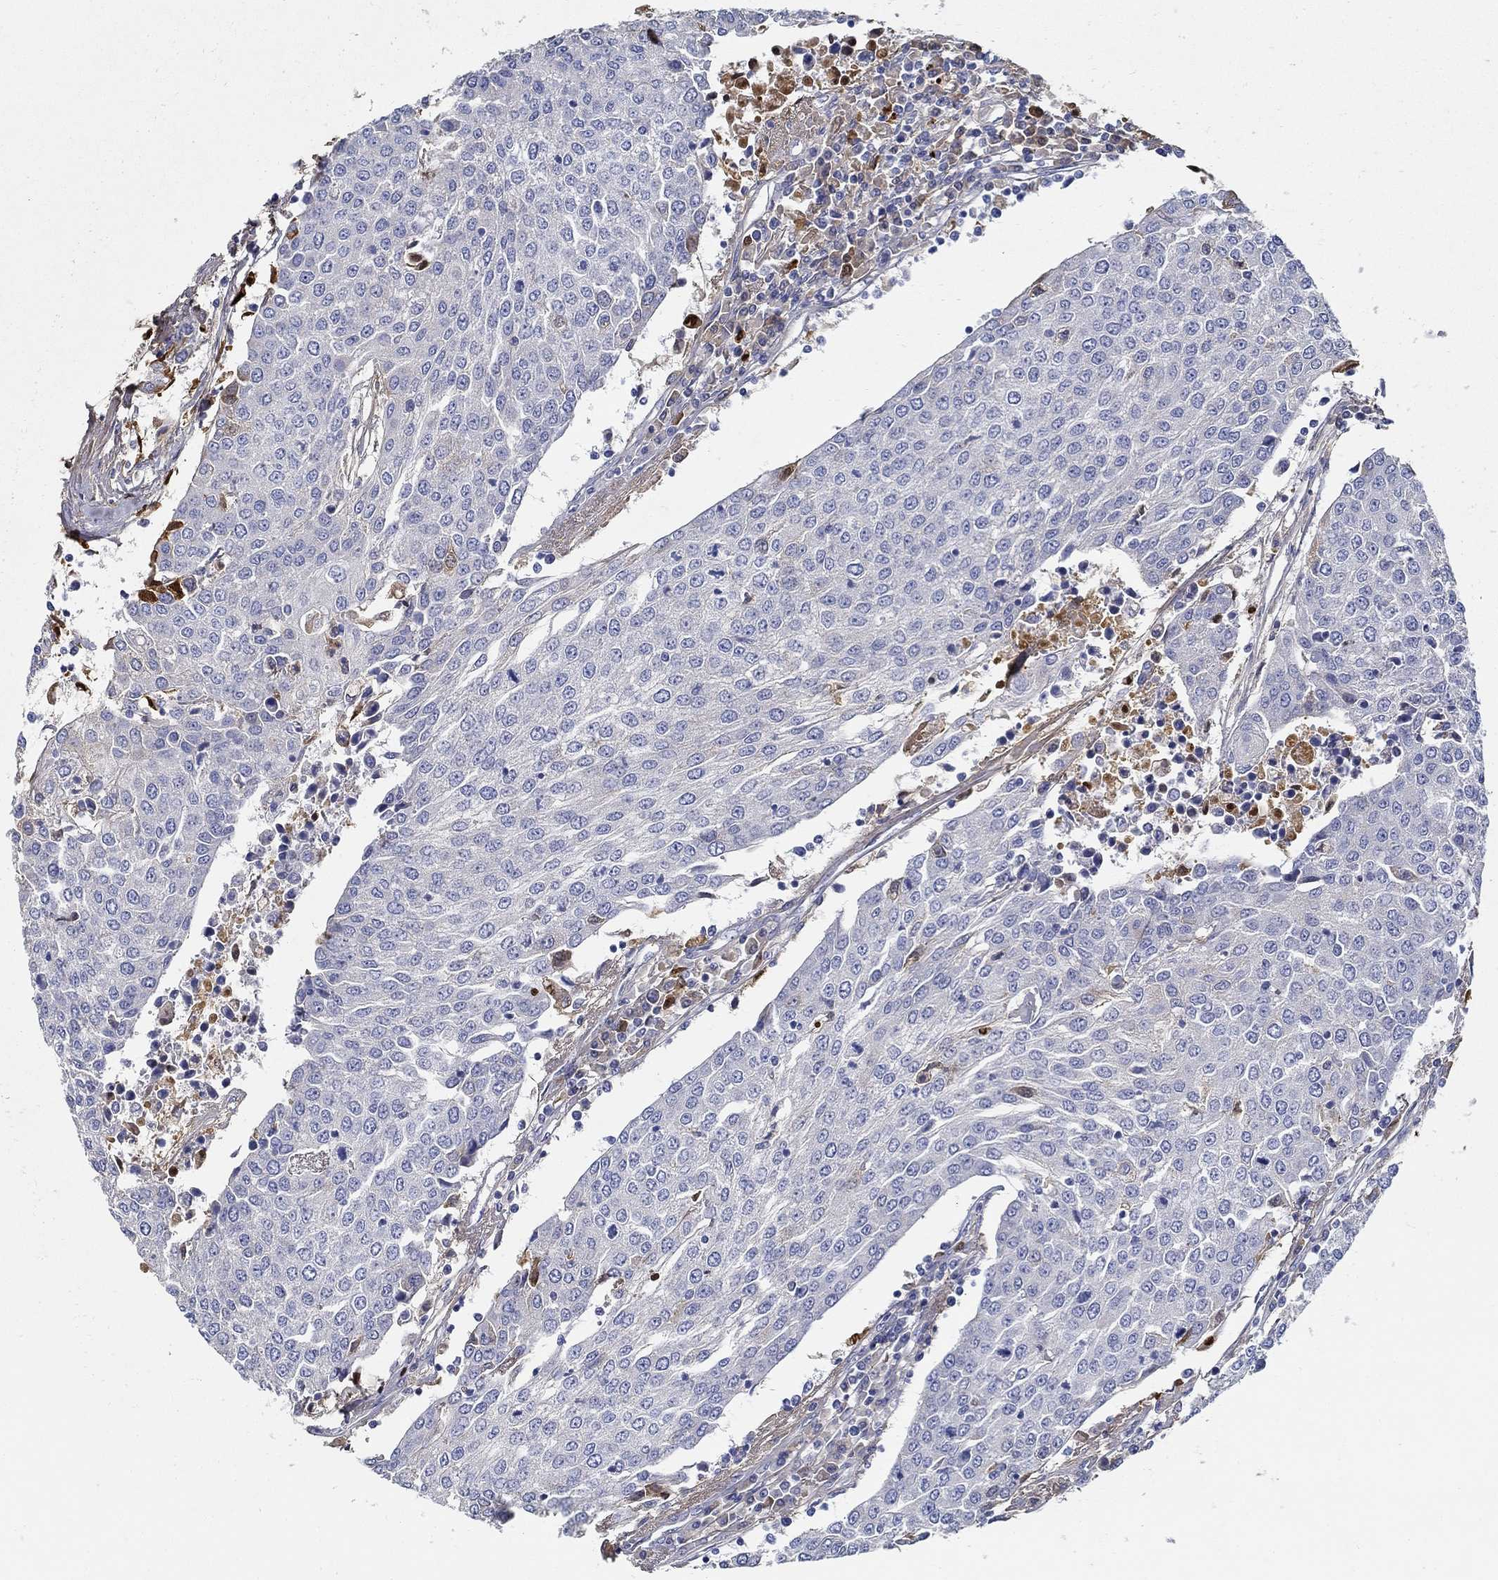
{"staining": {"intensity": "negative", "quantity": "none", "location": "none"}, "tissue": "urothelial cancer", "cell_type": "Tumor cells", "image_type": "cancer", "snomed": [{"axis": "morphology", "description": "Urothelial carcinoma, High grade"}, {"axis": "topography", "description": "Urinary bladder"}], "caption": "The micrograph shows no staining of tumor cells in urothelial cancer.", "gene": "TGFBI", "patient": {"sex": "female", "age": 85}}